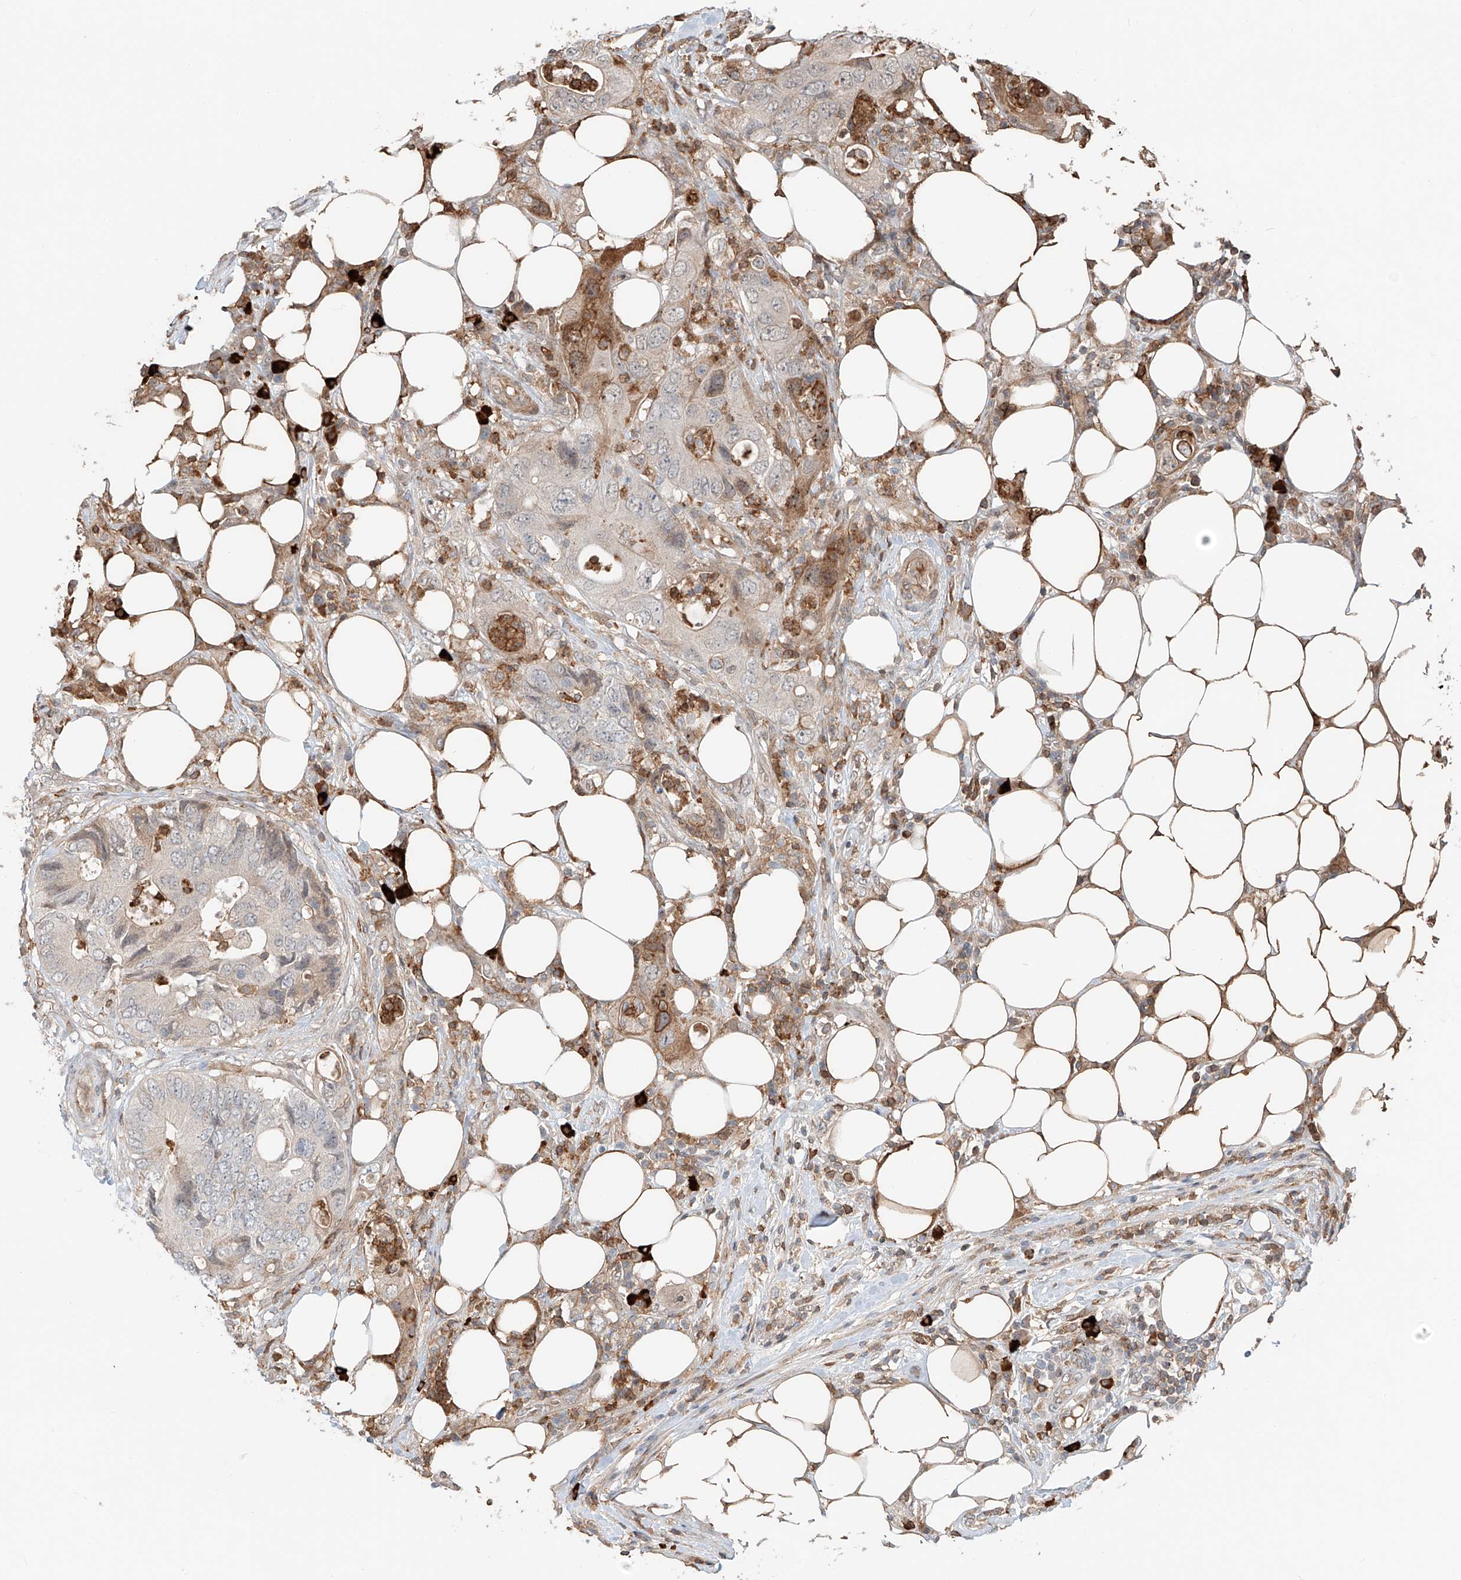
{"staining": {"intensity": "weak", "quantity": "<25%", "location": "cytoplasmic/membranous"}, "tissue": "colorectal cancer", "cell_type": "Tumor cells", "image_type": "cancer", "snomed": [{"axis": "morphology", "description": "Adenocarcinoma, NOS"}, {"axis": "topography", "description": "Colon"}], "caption": "DAB (3,3'-diaminobenzidine) immunohistochemical staining of colorectal adenocarcinoma displays no significant staining in tumor cells. (Immunohistochemistry, brightfield microscopy, high magnification).", "gene": "CEP162", "patient": {"sex": "male", "age": 71}}